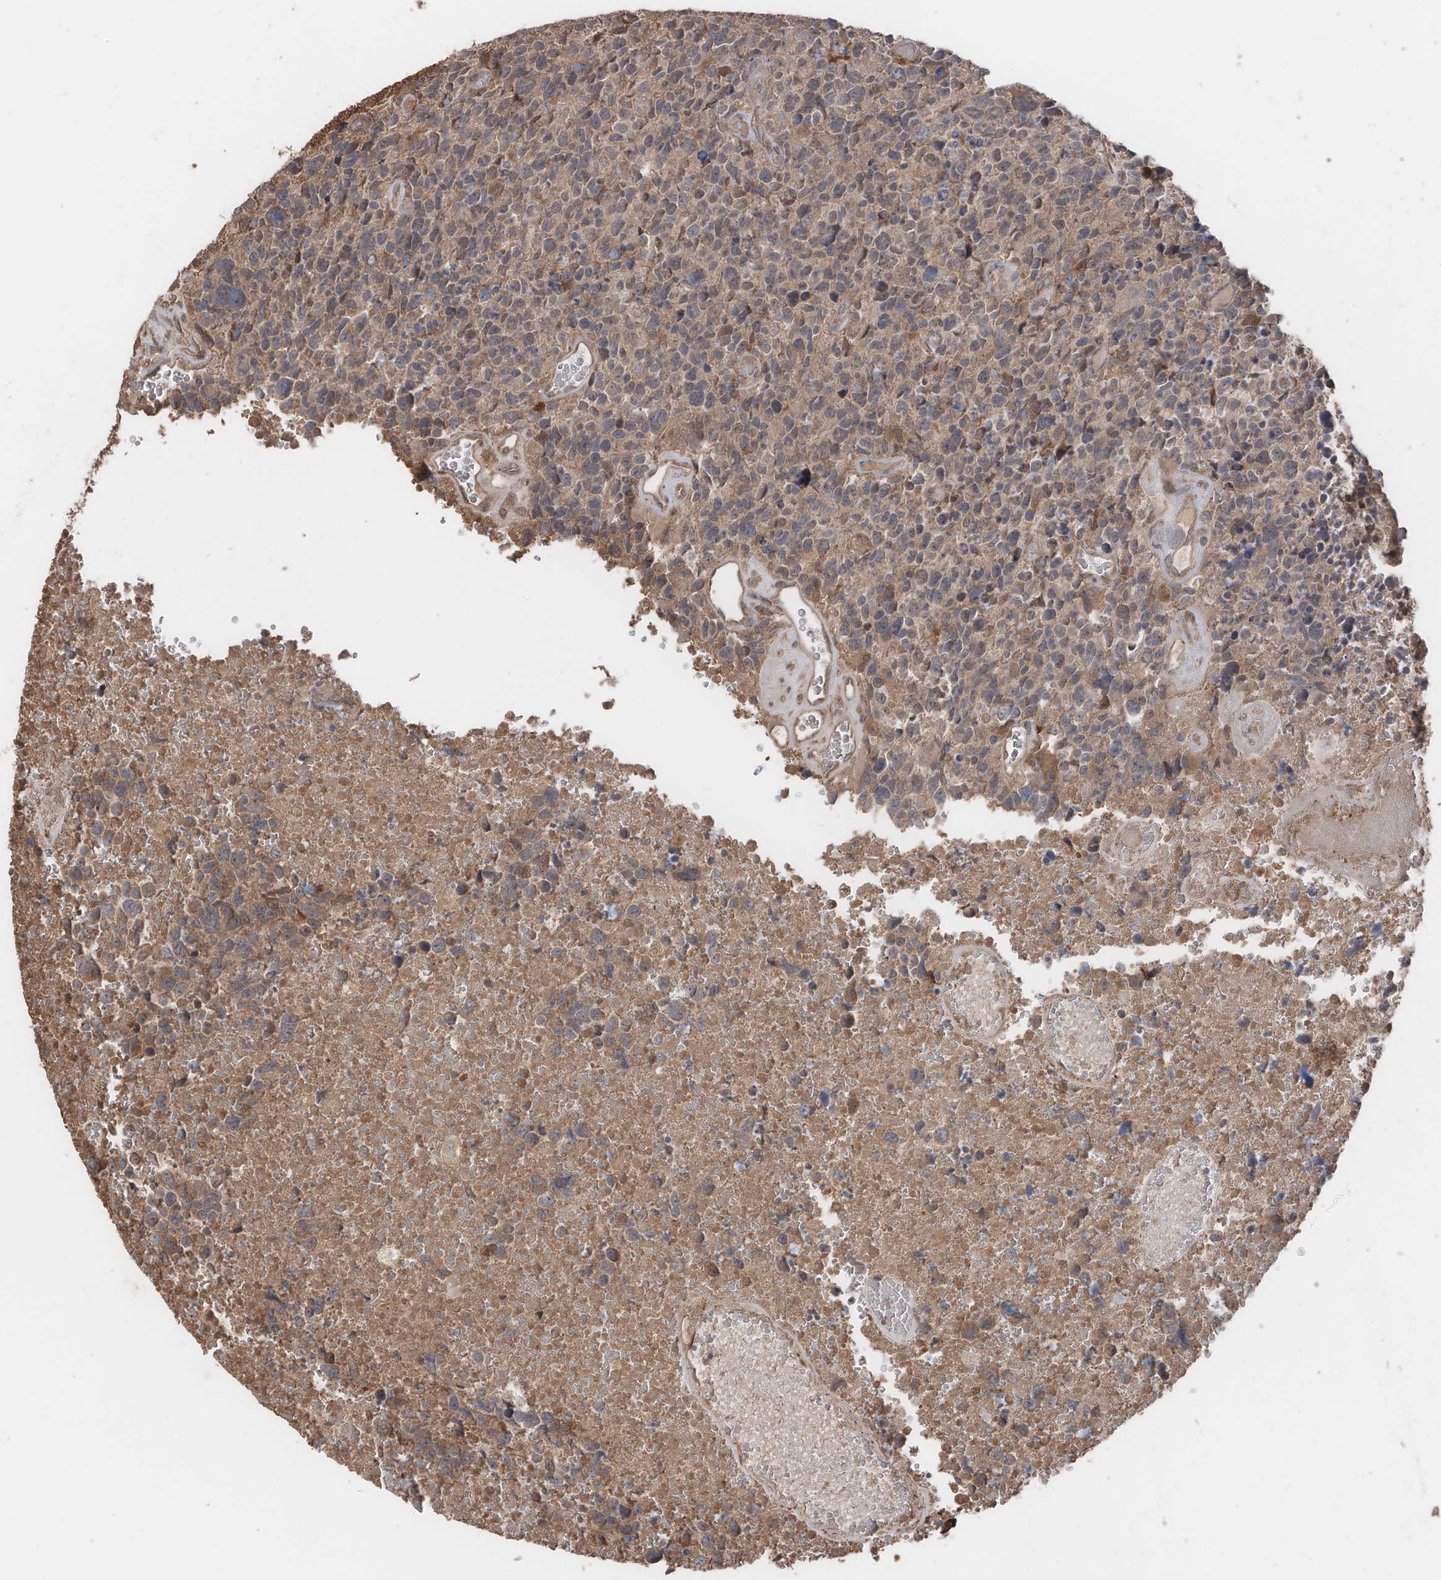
{"staining": {"intensity": "weak", "quantity": "<25%", "location": "cytoplasmic/membranous"}, "tissue": "glioma", "cell_type": "Tumor cells", "image_type": "cancer", "snomed": [{"axis": "morphology", "description": "Glioma, malignant, High grade"}, {"axis": "topography", "description": "Brain"}], "caption": "Glioma was stained to show a protein in brown. There is no significant staining in tumor cells.", "gene": "FAM135A", "patient": {"sex": "male", "age": 69}}